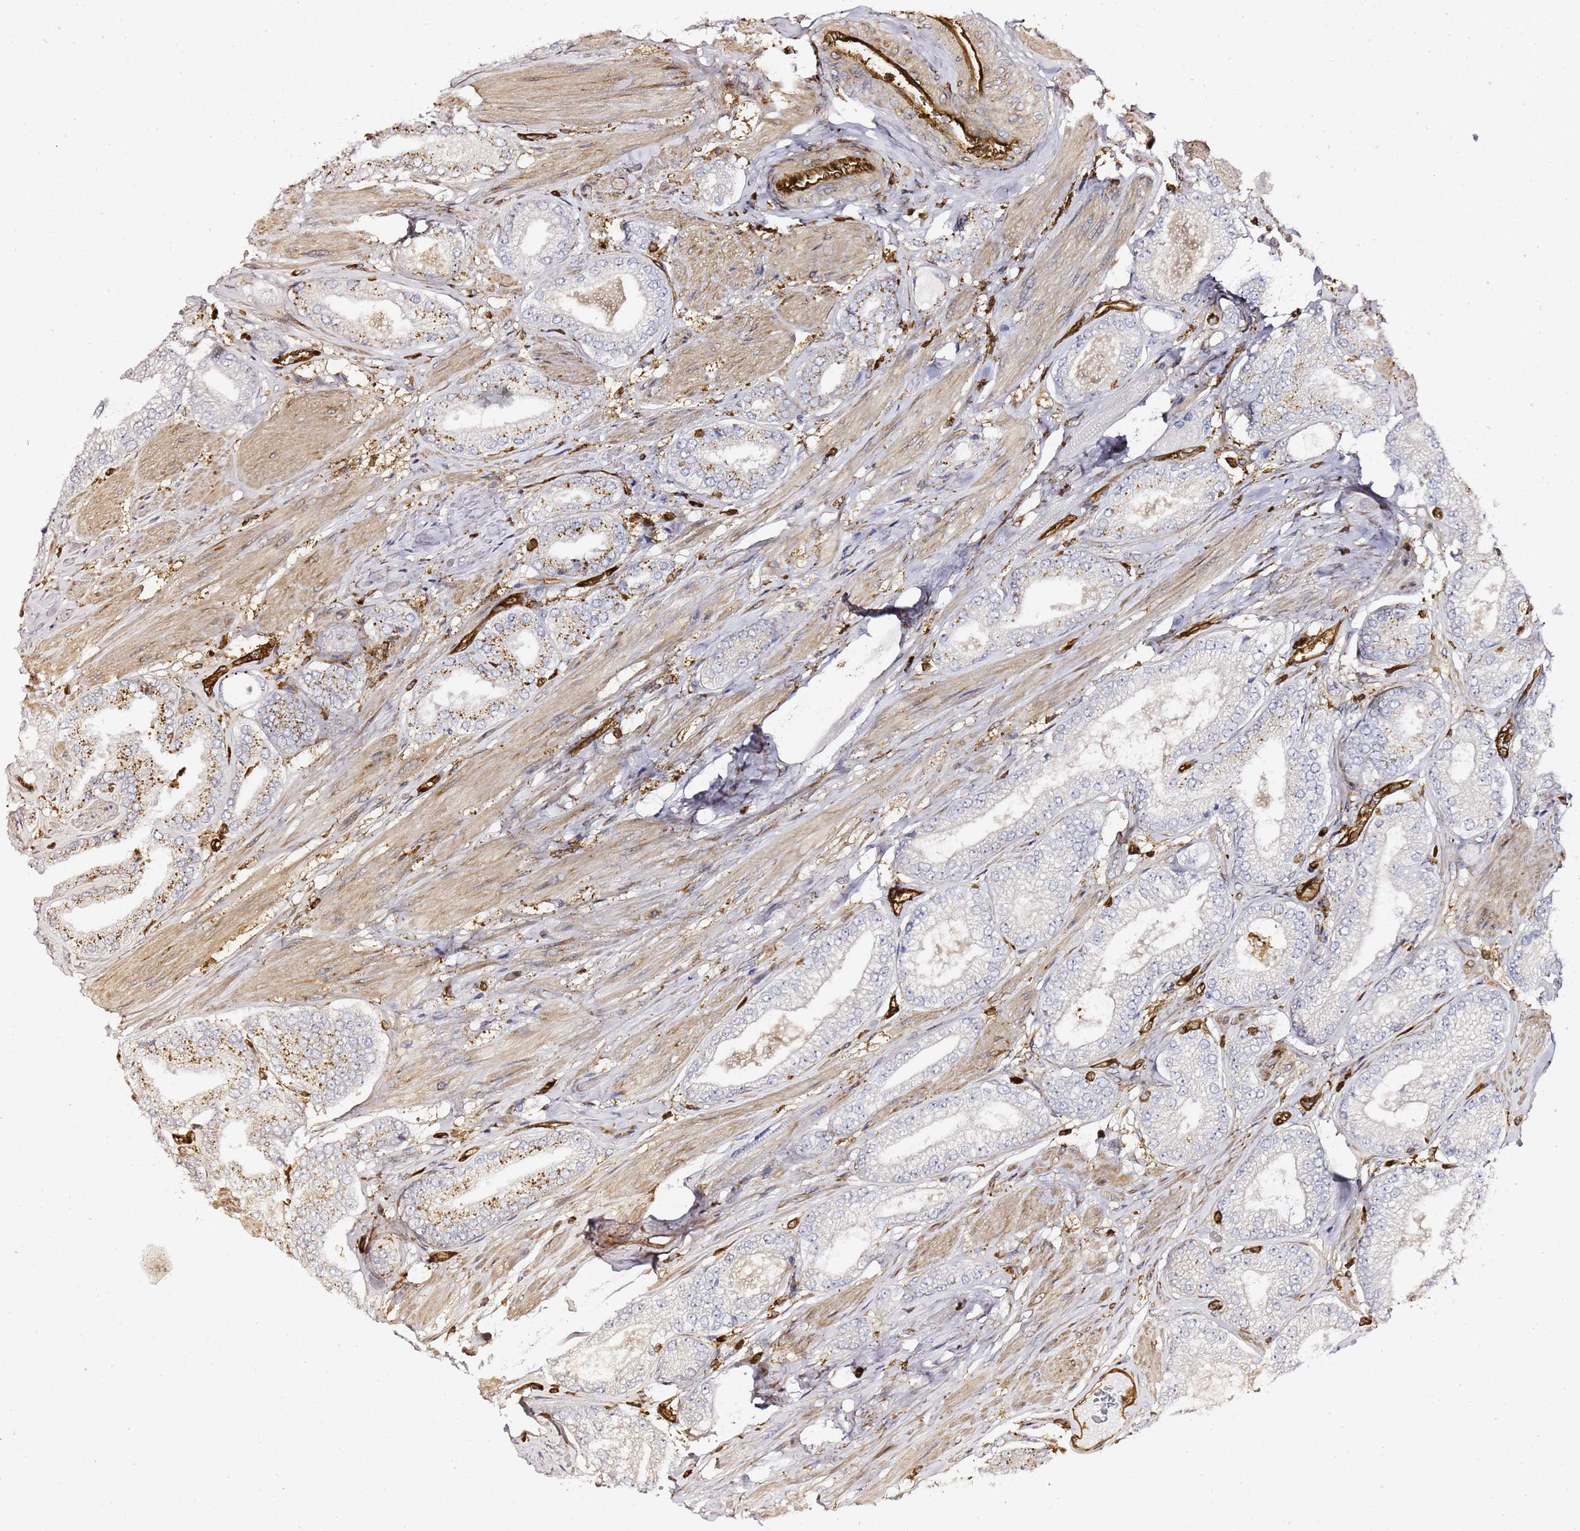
{"staining": {"intensity": "moderate", "quantity": "25%-75%", "location": "cytoplasmic/membranous"}, "tissue": "prostate cancer", "cell_type": "Tumor cells", "image_type": "cancer", "snomed": [{"axis": "morphology", "description": "Adenocarcinoma, High grade"}, {"axis": "topography", "description": "Prostate and seminal vesicle, NOS"}], "caption": "Human prostate adenocarcinoma (high-grade) stained for a protein (brown) shows moderate cytoplasmic/membranous positive staining in approximately 25%-75% of tumor cells.", "gene": "ZBTB8OS", "patient": {"sex": "male", "age": 64}}